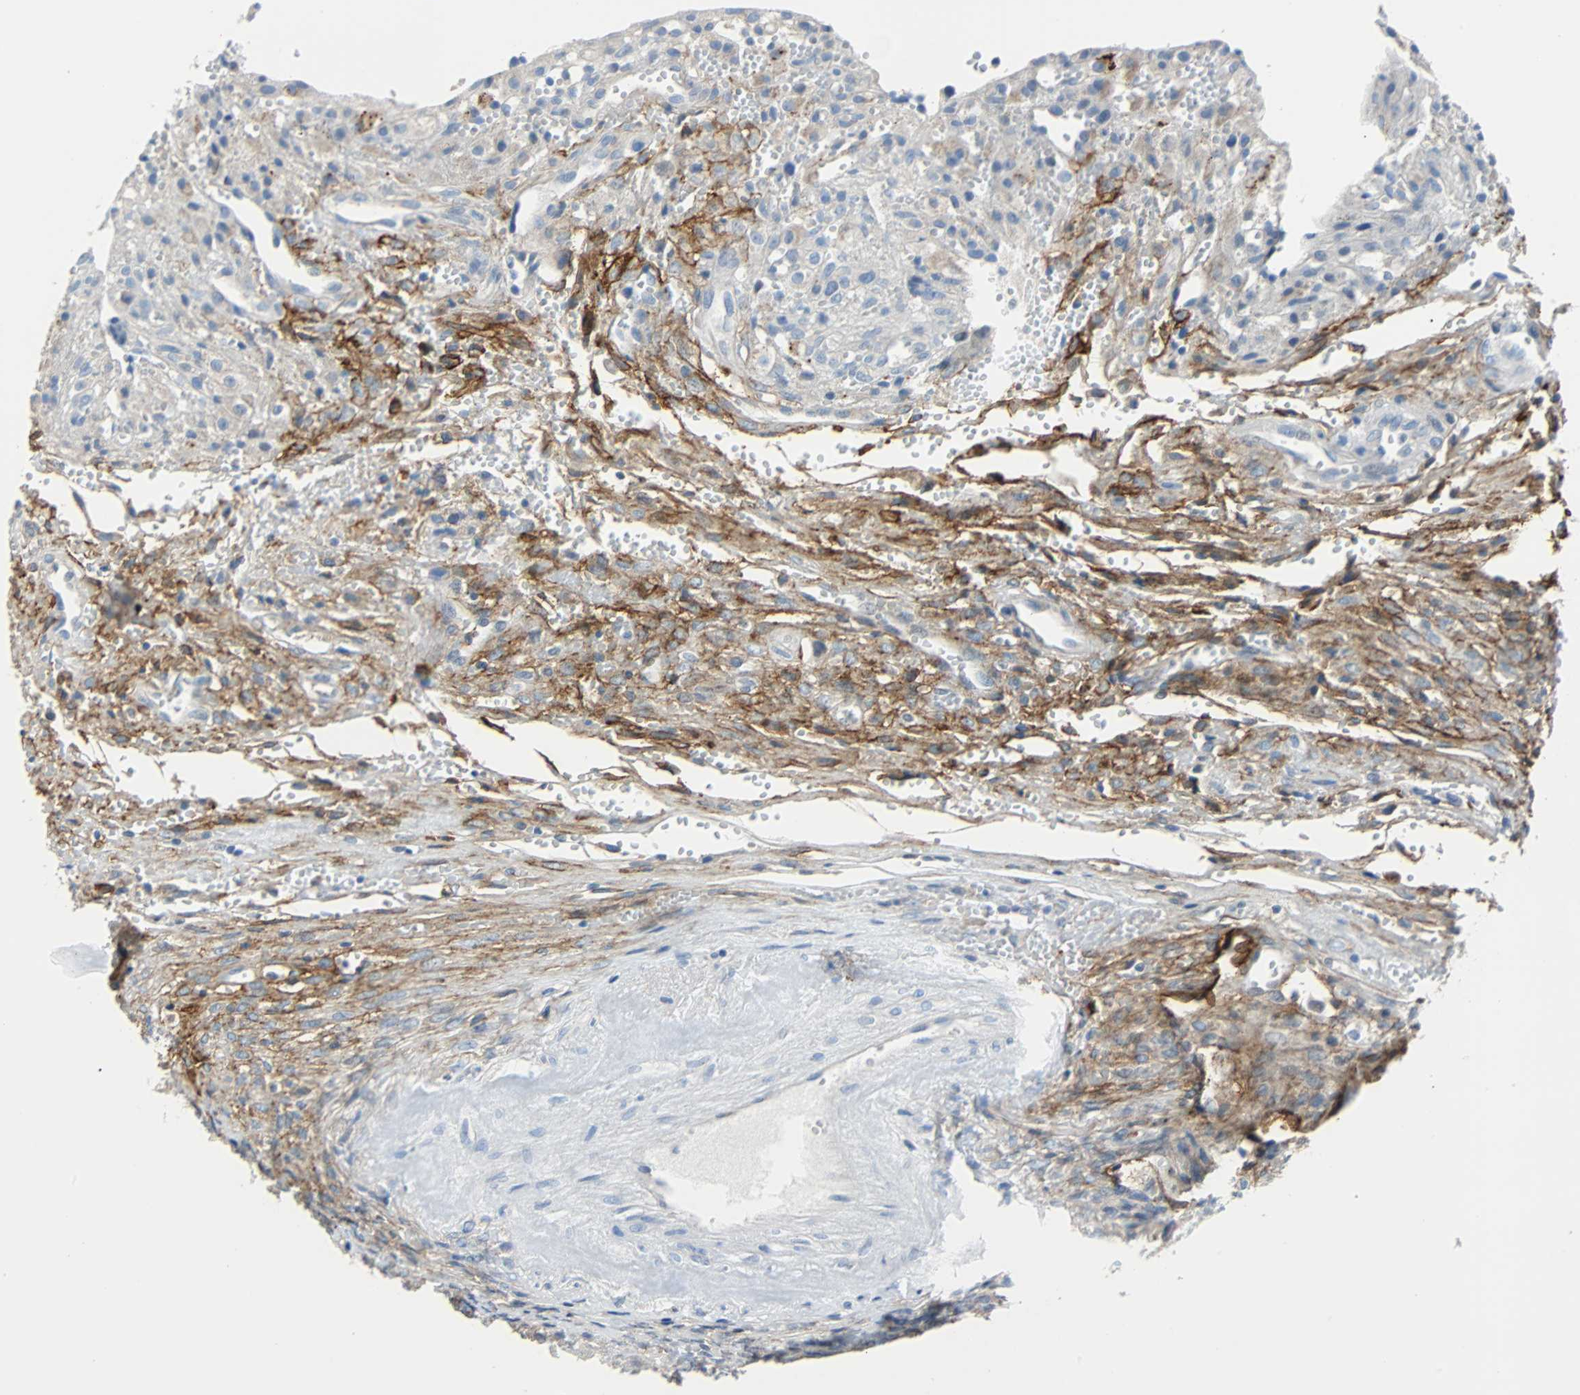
{"staining": {"intensity": "weak", "quantity": "25%-75%", "location": "cytoplasmic/membranous"}, "tissue": "ovary", "cell_type": "Ovarian stroma cells", "image_type": "normal", "snomed": [{"axis": "morphology", "description": "Normal tissue, NOS"}, {"axis": "topography", "description": "Ovary"}], "caption": "Unremarkable ovary reveals weak cytoplasmic/membranous positivity in approximately 25%-75% of ovarian stroma cells Using DAB (3,3'-diaminobenzidine) (brown) and hematoxylin (blue) stains, captured at high magnification using brightfield microscopy..", "gene": "PDPN", "patient": {"sex": "female", "age": 56}}